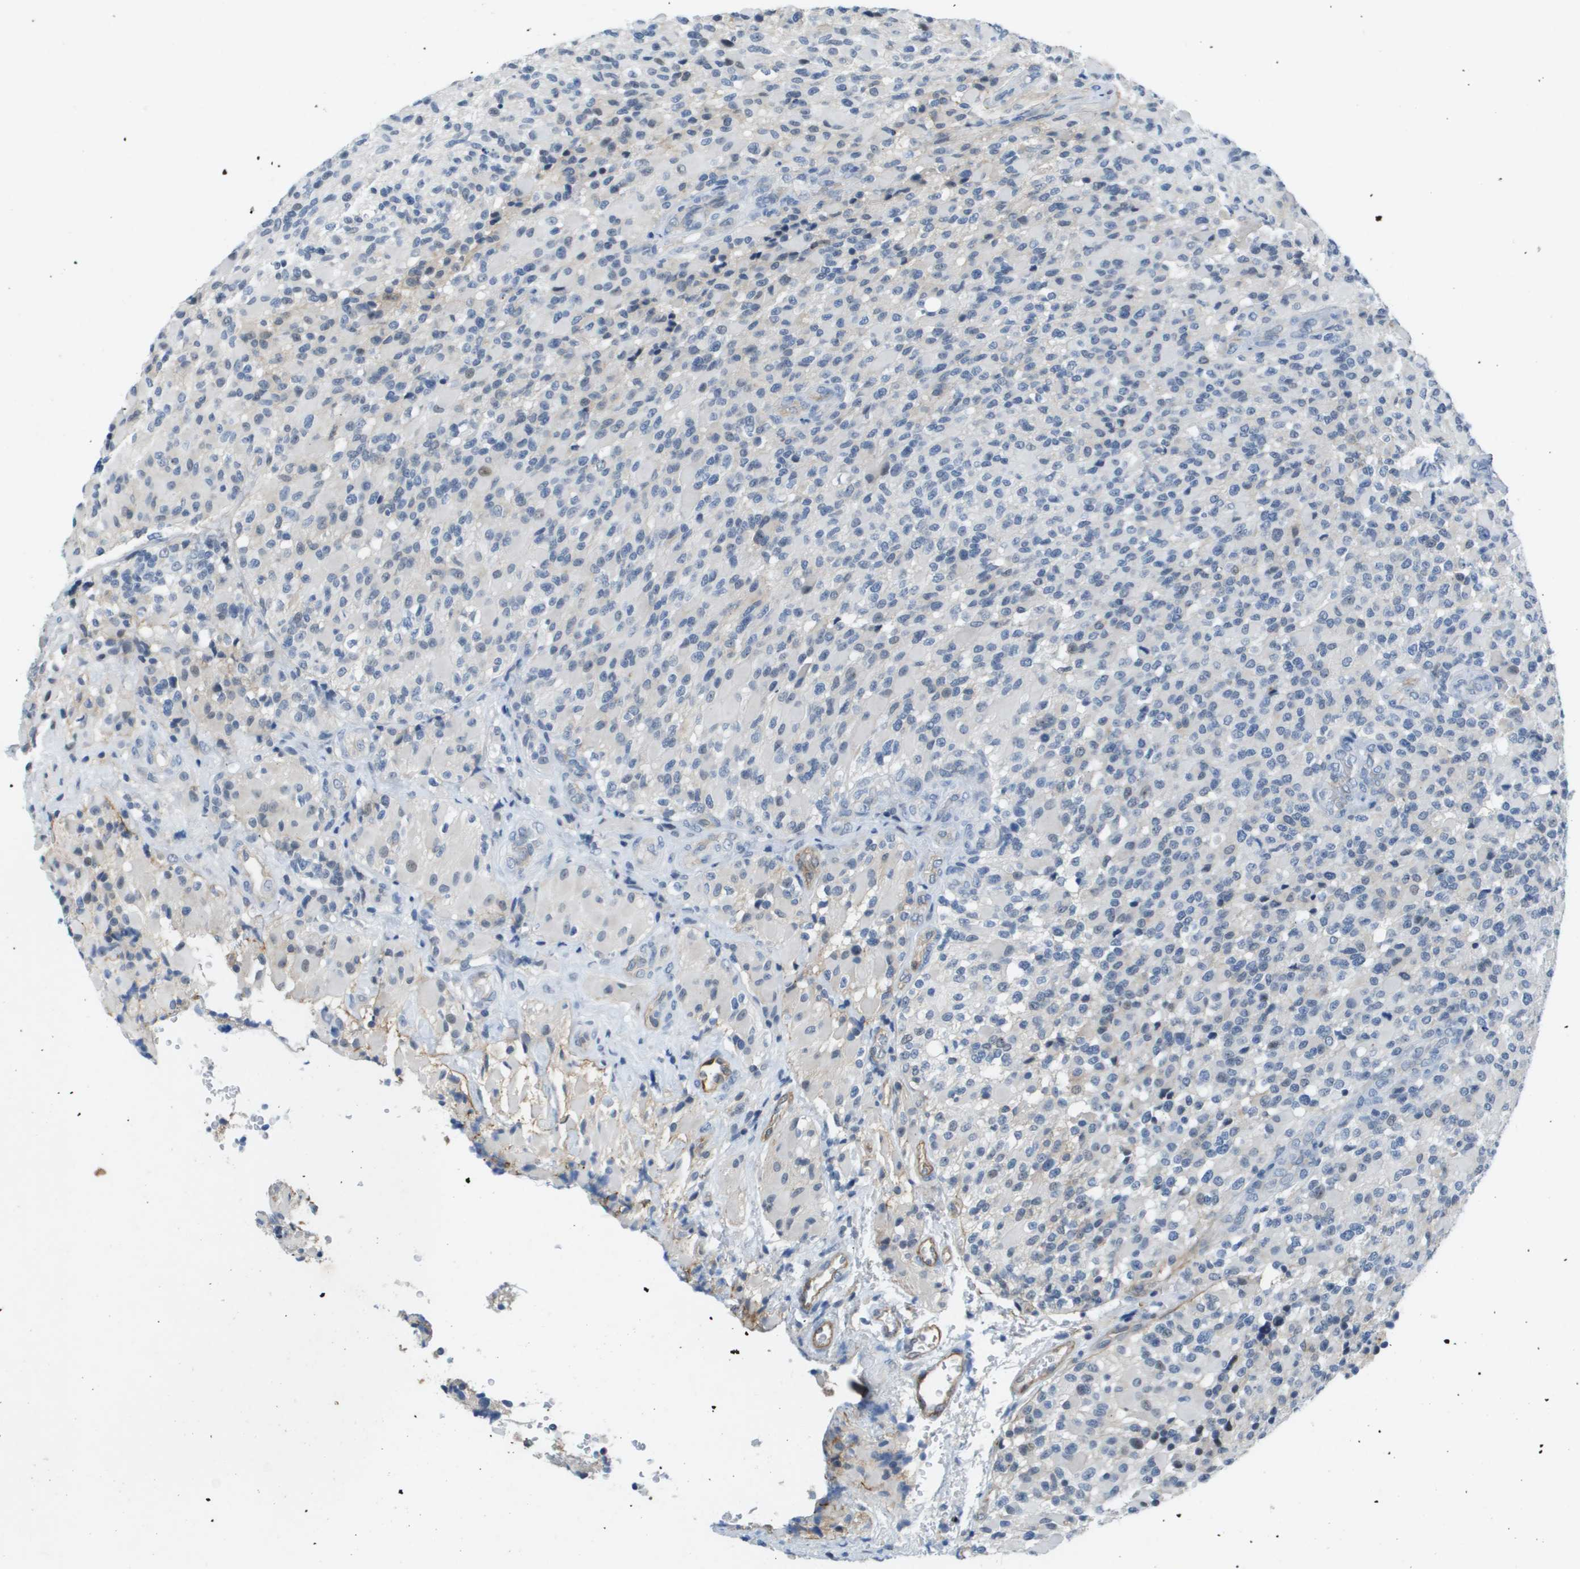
{"staining": {"intensity": "negative", "quantity": "none", "location": "none"}, "tissue": "glioma", "cell_type": "Tumor cells", "image_type": "cancer", "snomed": [{"axis": "morphology", "description": "Glioma, malignant, High grade"}, {"axis": "topography", "description": "Brain"}], "caption": "High power microscopy image of an IHC micrograph of malignant glioma (high-grade), revealing no significant expression in tumor cells. (Stains: DAB (3,3'-diaminobenzidine) immunohistochemistry with hematoxylin counter stain, Microscopy: brightfield microscopy at high magnification).", "gene": "ITGA6", "patient": {"sex": "male", "age": 71}}